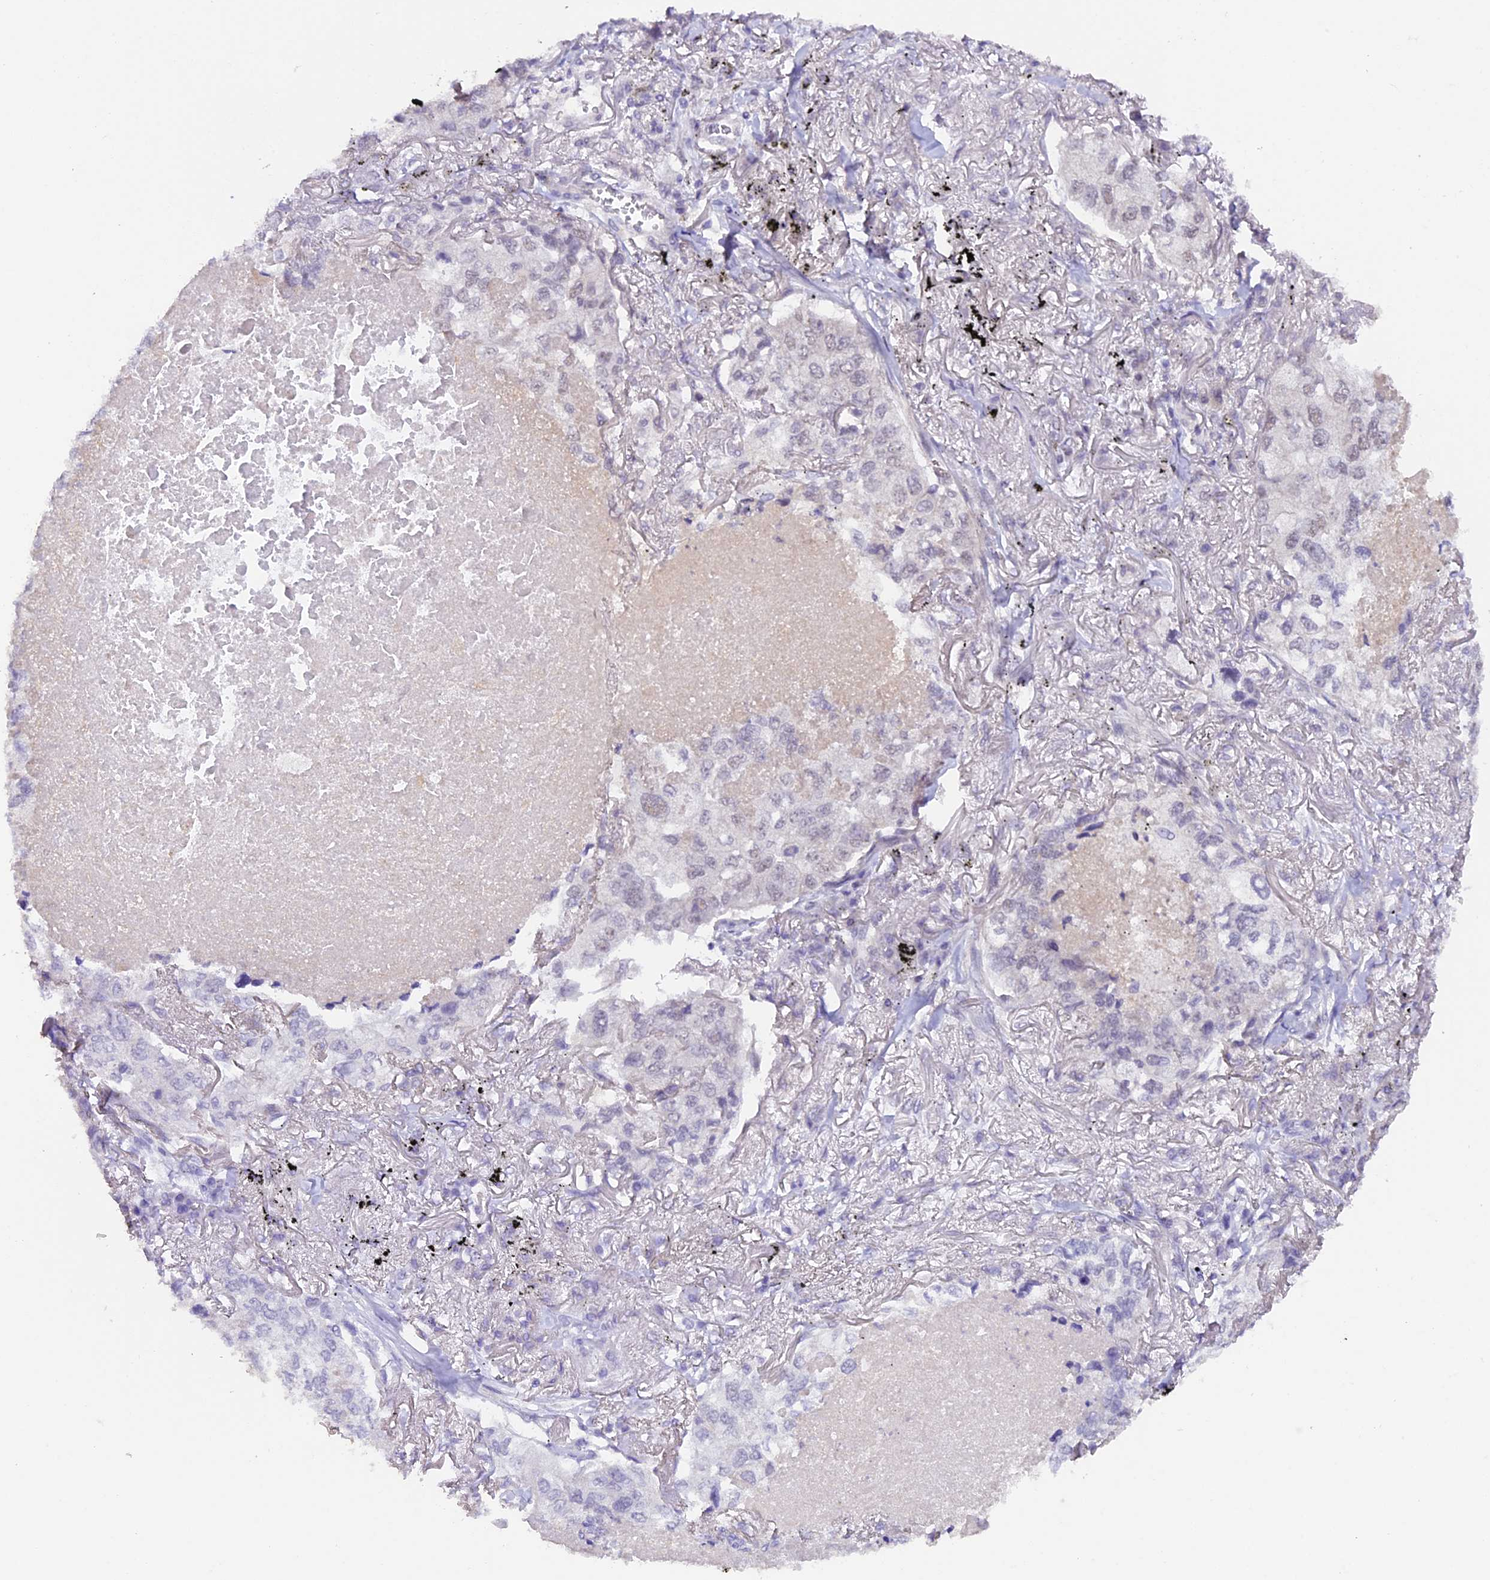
{"staining": {"intensity": "negative", "quantity": "none", "location": "none"}, "tissue": "lung cancer", "cell_type": "Tumor cells", "image_type": "cancer", "snomed": [{"axis": "morphology", "description": "Adenocarcinoma, NOS"}, {"axis": "topography", "description": "Lung"}], "caption": "A high-resolution histopathology image shows immunohistochemistry (IHC) staining of adenocarcinoma (lung), which exhibits no significant expression in tumor cells. (IHC, brightfield microscopy, high magnification).", "gene": "GNB5", "patient": {"sex": "male", "age": 65}}